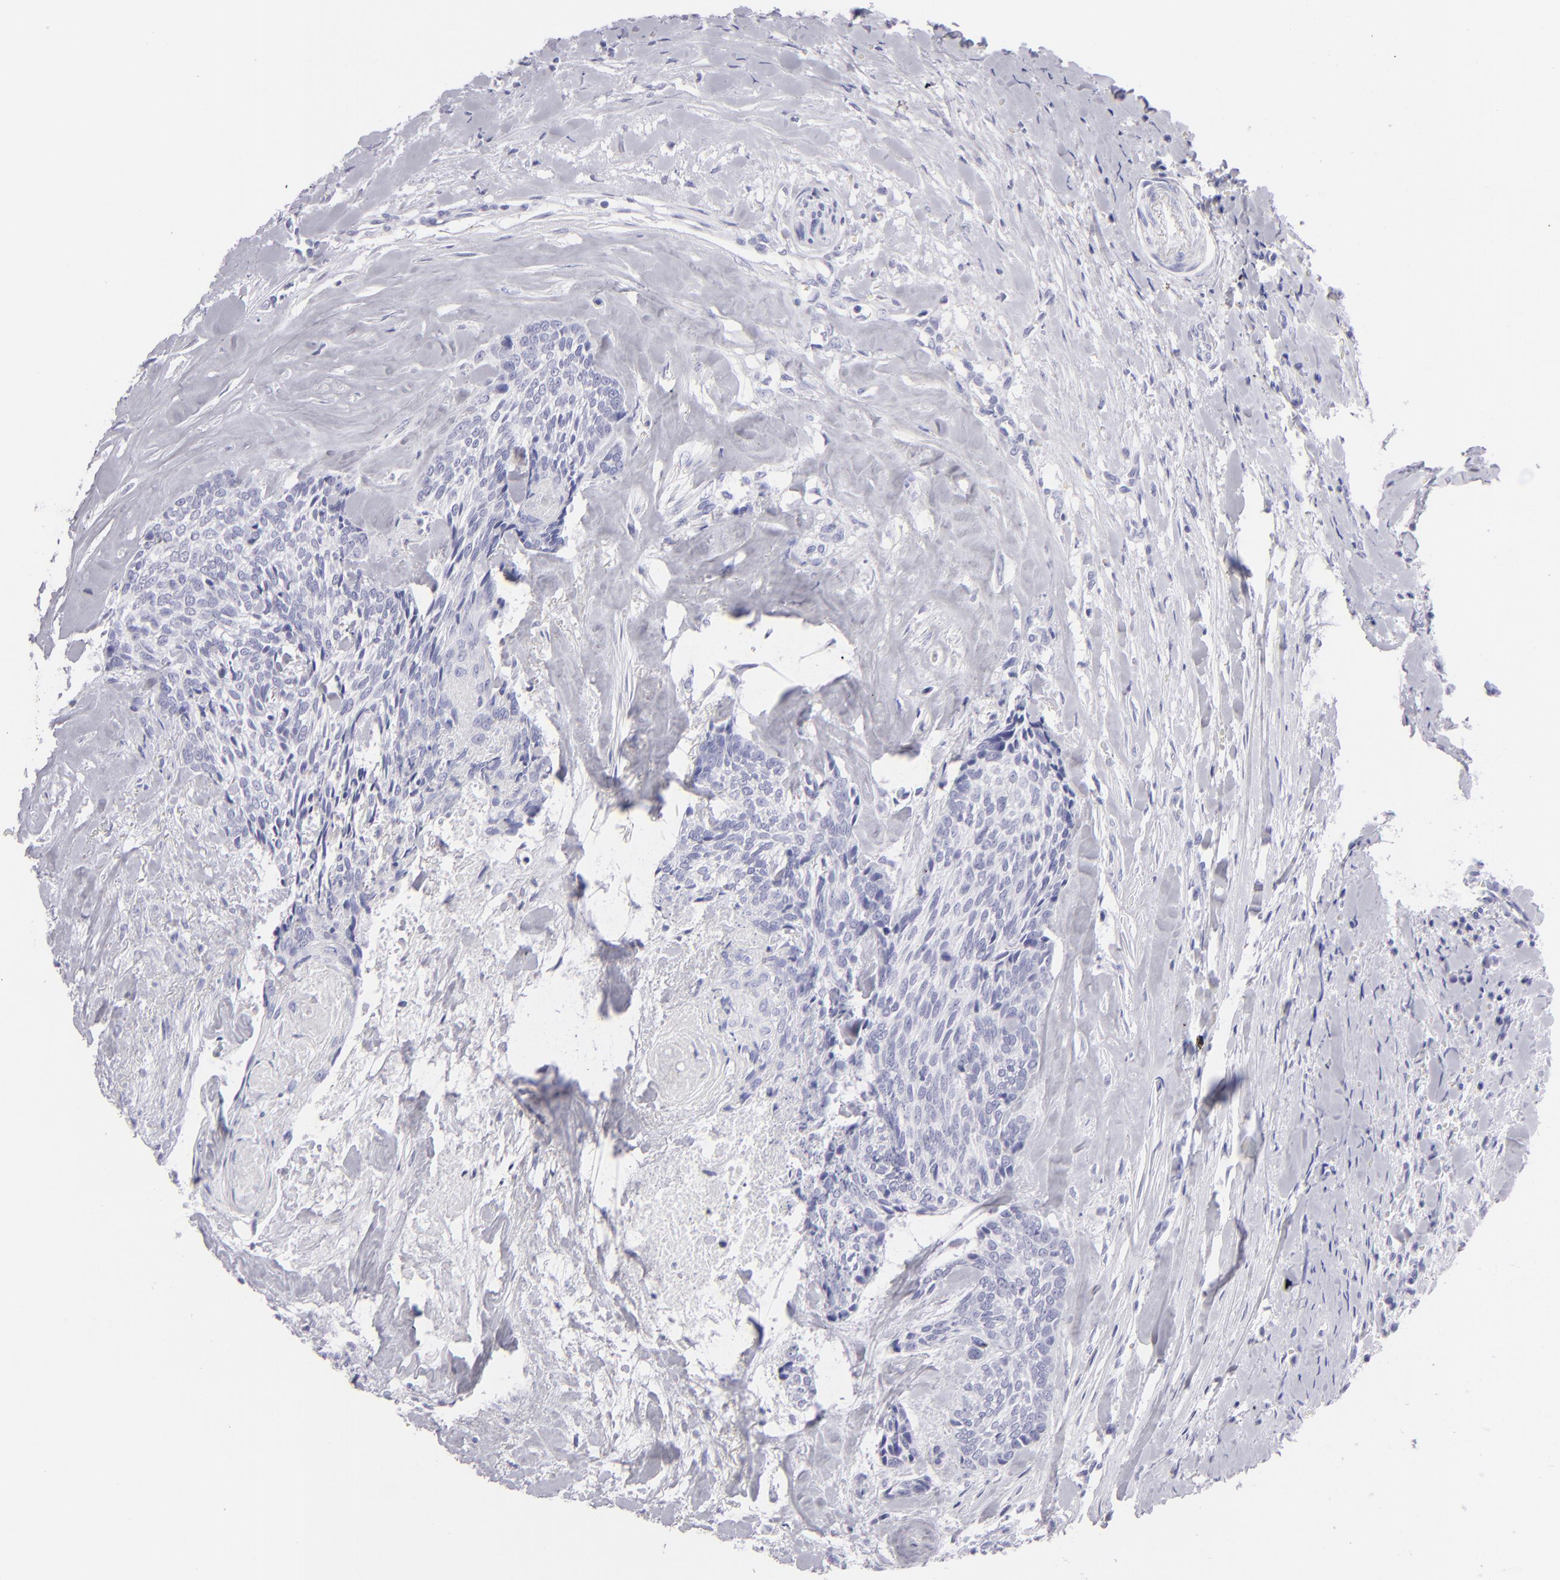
{"staining": {"intensity": "negative", "quantity": "none", "location": "none"}, "tissue": "head and neck cancer", "cell_type": "Tumor cells", "image_type": "cancer", "snomed": [{"axis": "morphology", "description": "Squamous cell carcinoma, NOS"}, {"axis": "topography", "description": "Salivary gland"}, {"axis": "topography", "description": "Head-Neck"}], "caption": "This is an IHC image of human squamous cell carcinoma (head and neck). There is no staining in tumor cells.", "gene": "PVALB", "patient": {"sex": "male", "age": 70}}